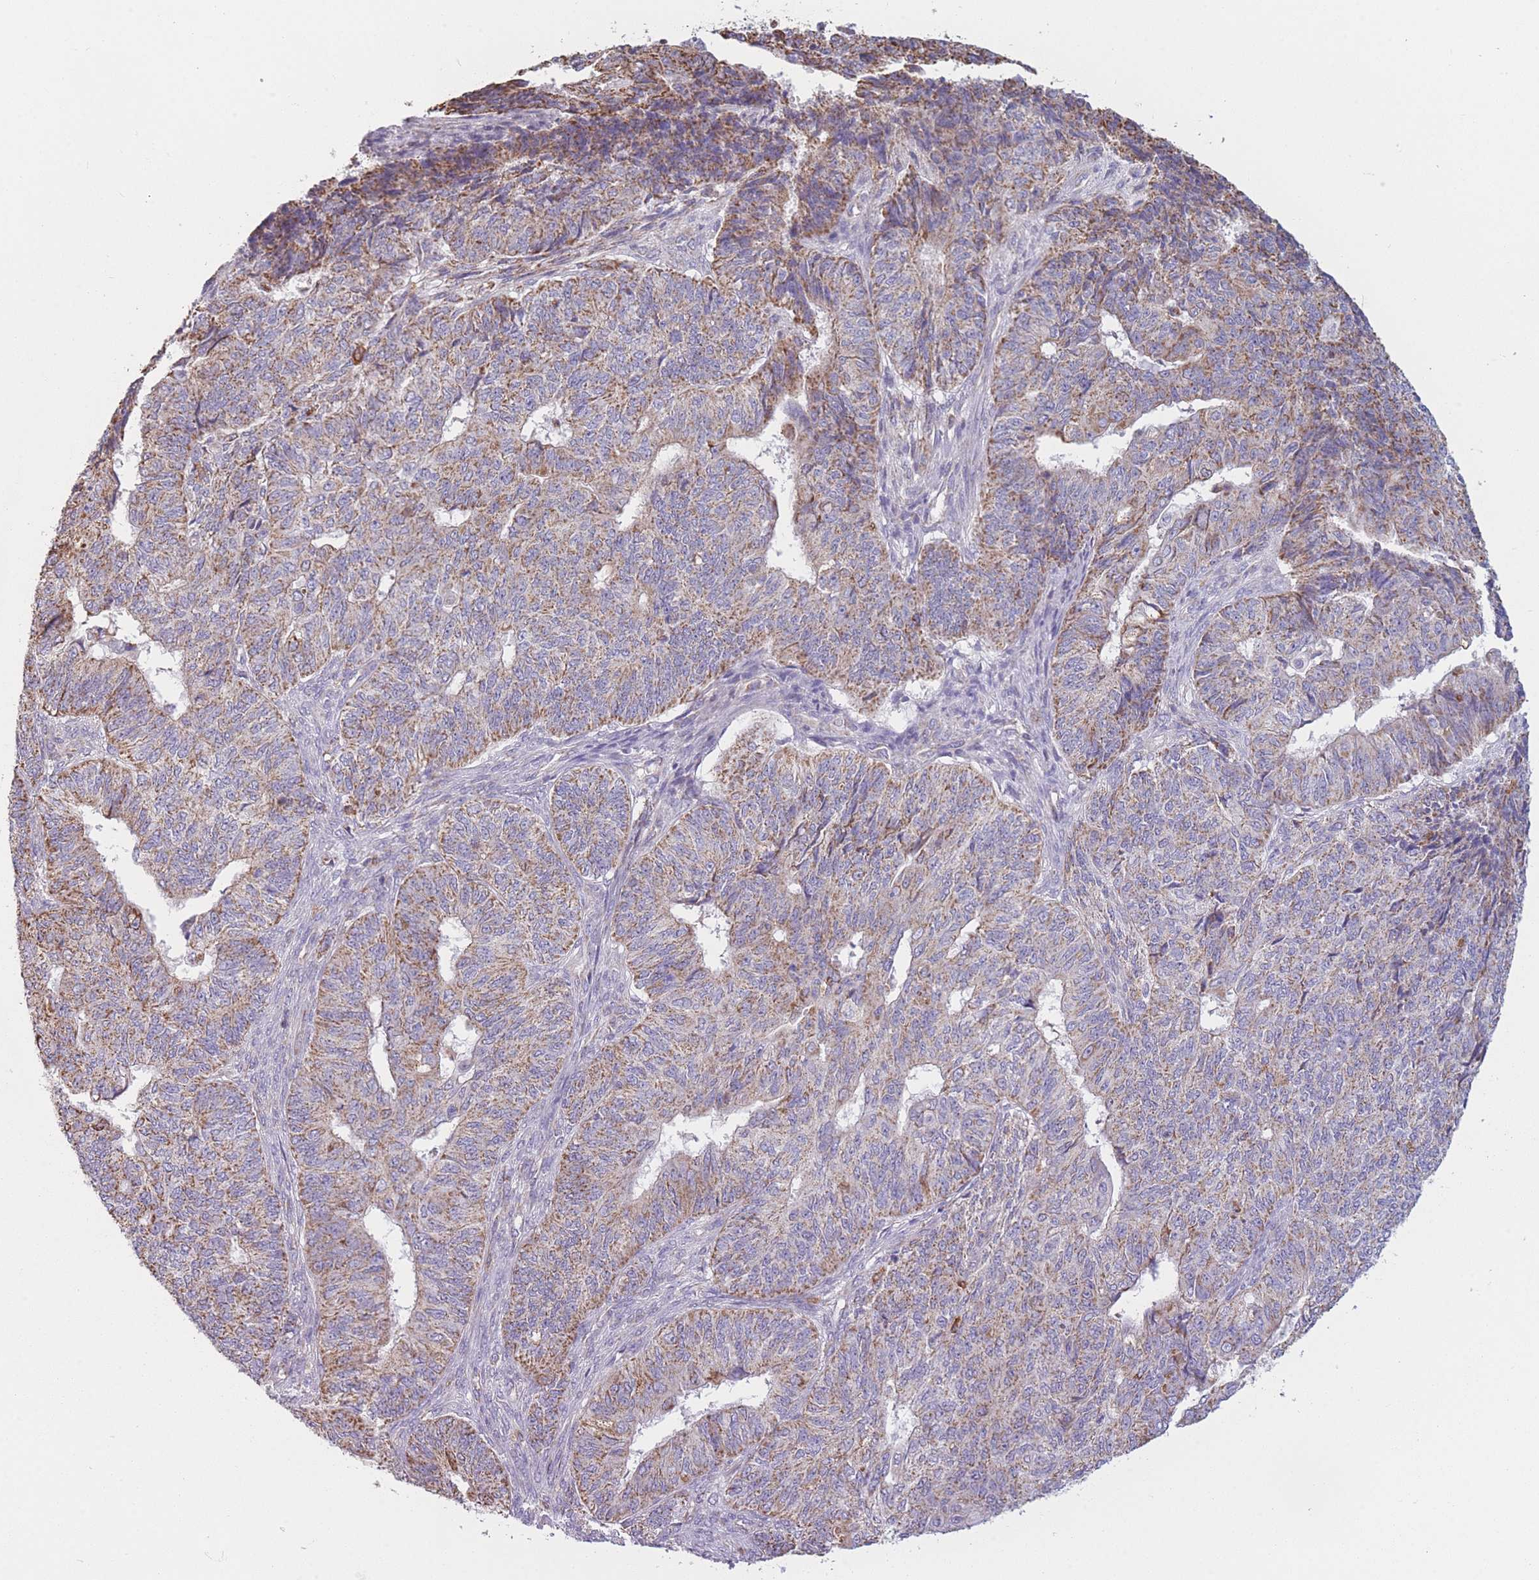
{"staining": {"intensity": "moderate", "quantity": ">75%", "location": "cytoplasmic/membranous"}, "tissue": "endometrial cancer", "cell_type": "Tumor cells", "image_type": "cancer", "snomed": [{"axis": "morphology", "description": "Adenocarcinoma, NOS"}, {"axis": "topography", "description": "Endometrium"}], "caption": "An immunohistochemistry (IHC) image of neoplastic tissue is shown. Protein staining in brown labels moderate cytoplasmic/membranous positivity in endometrial cancer (adenocarcinoma) within tumor cells. The protein of interest is shown in brown color, while the nuclei are stained blue.", "gene": "PRAM1", "patient": {"sex": "female", "age": 32}}